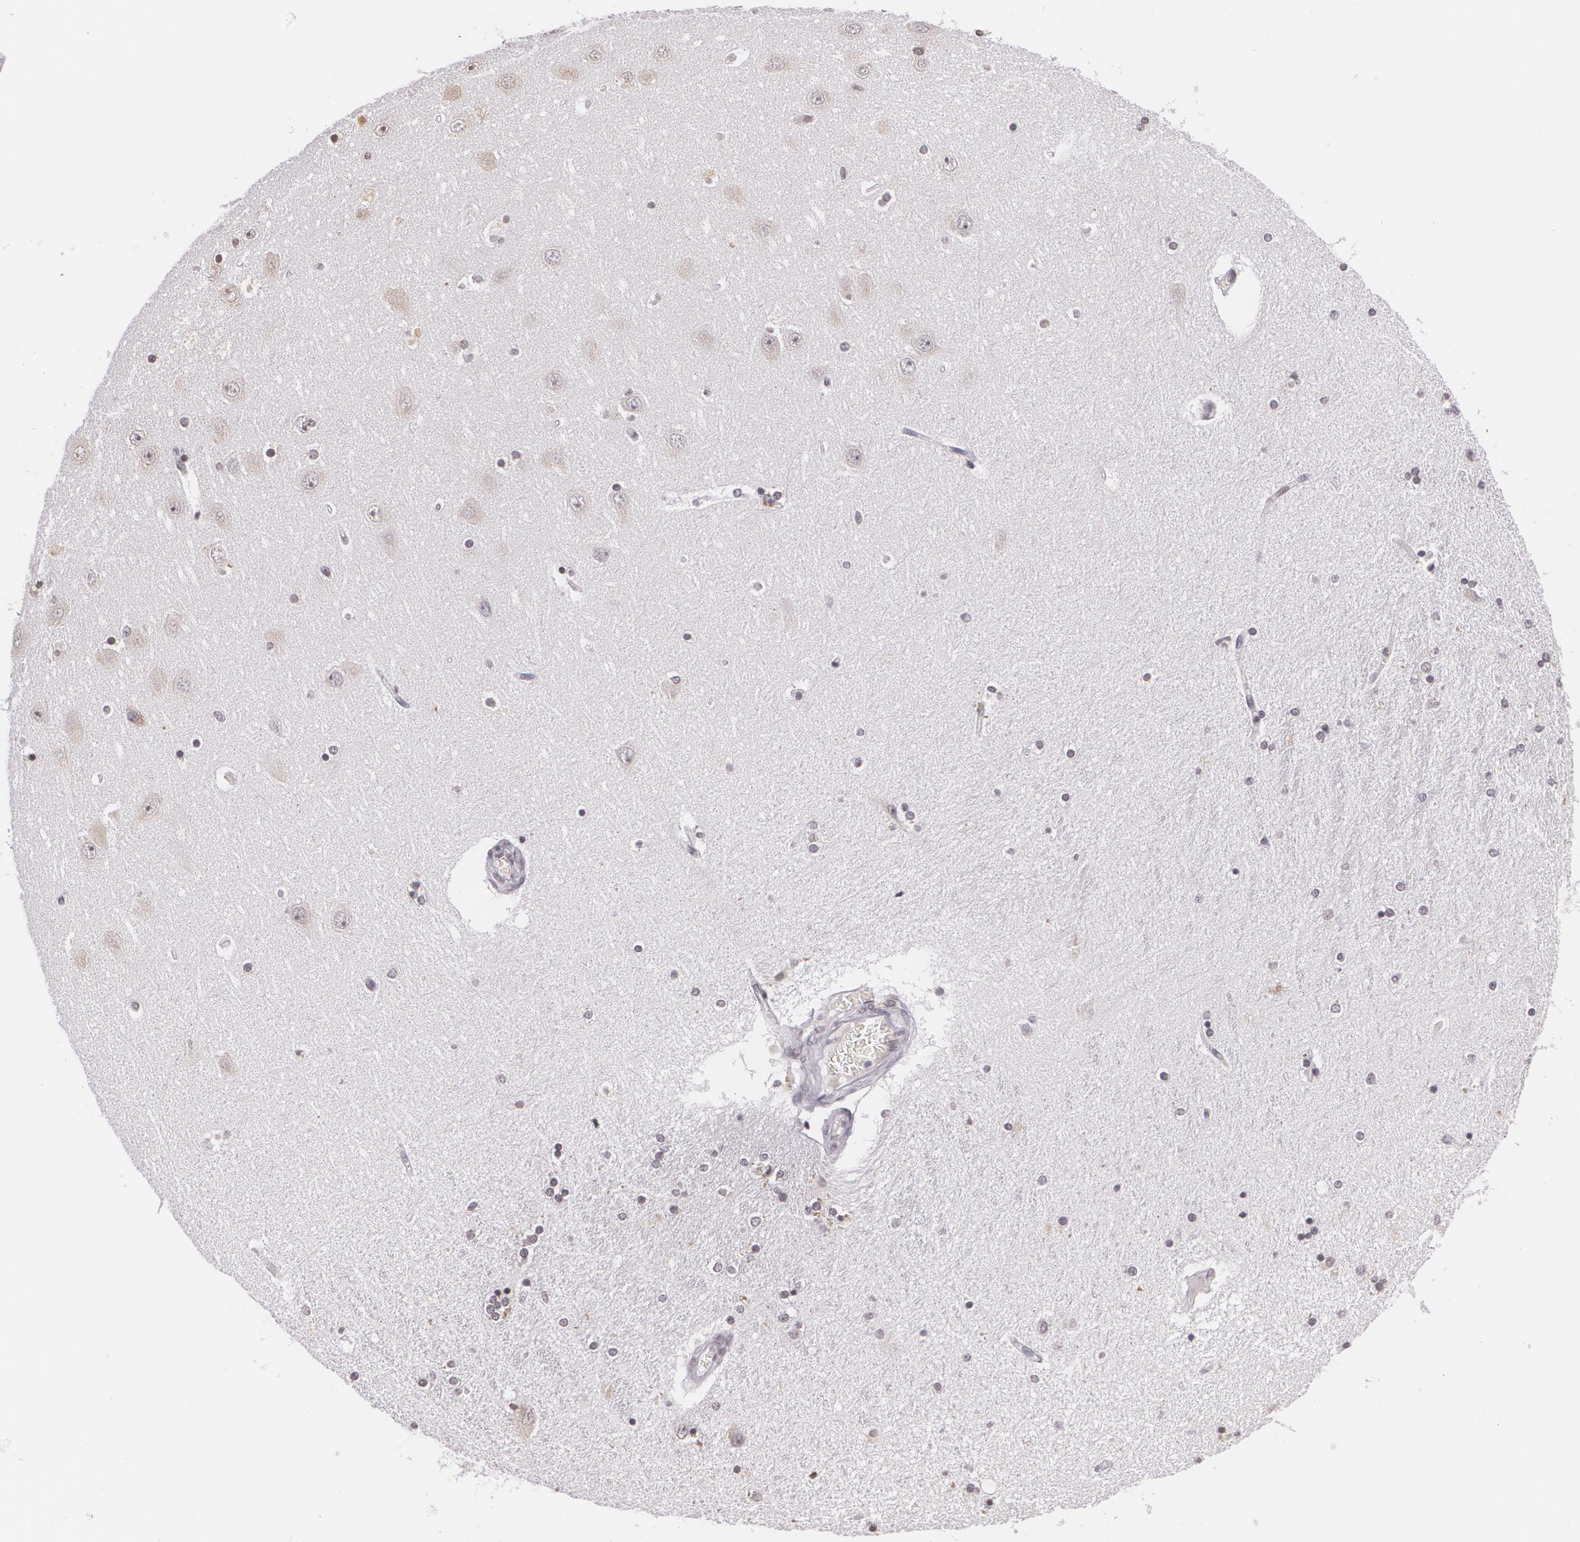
{"staining": {"intensity": "negative", "quantity": "none", "location": "none"}, "tissue": "hippocampus", "cell_type": "Glial cells", "image_type": "normal", "snomed": [{"axis": "morphology", "description": "Normal tissue, NOS"}, {"axis": "topography", "description": "Hippocampus"}], "caption": "A histopathology image of human hippocampus is negative for staining in glial cells. (IHC, brightfield microscopy, high magnification).", "gene": "MUC1", "patient": {"sex": "female", "age": 54}}